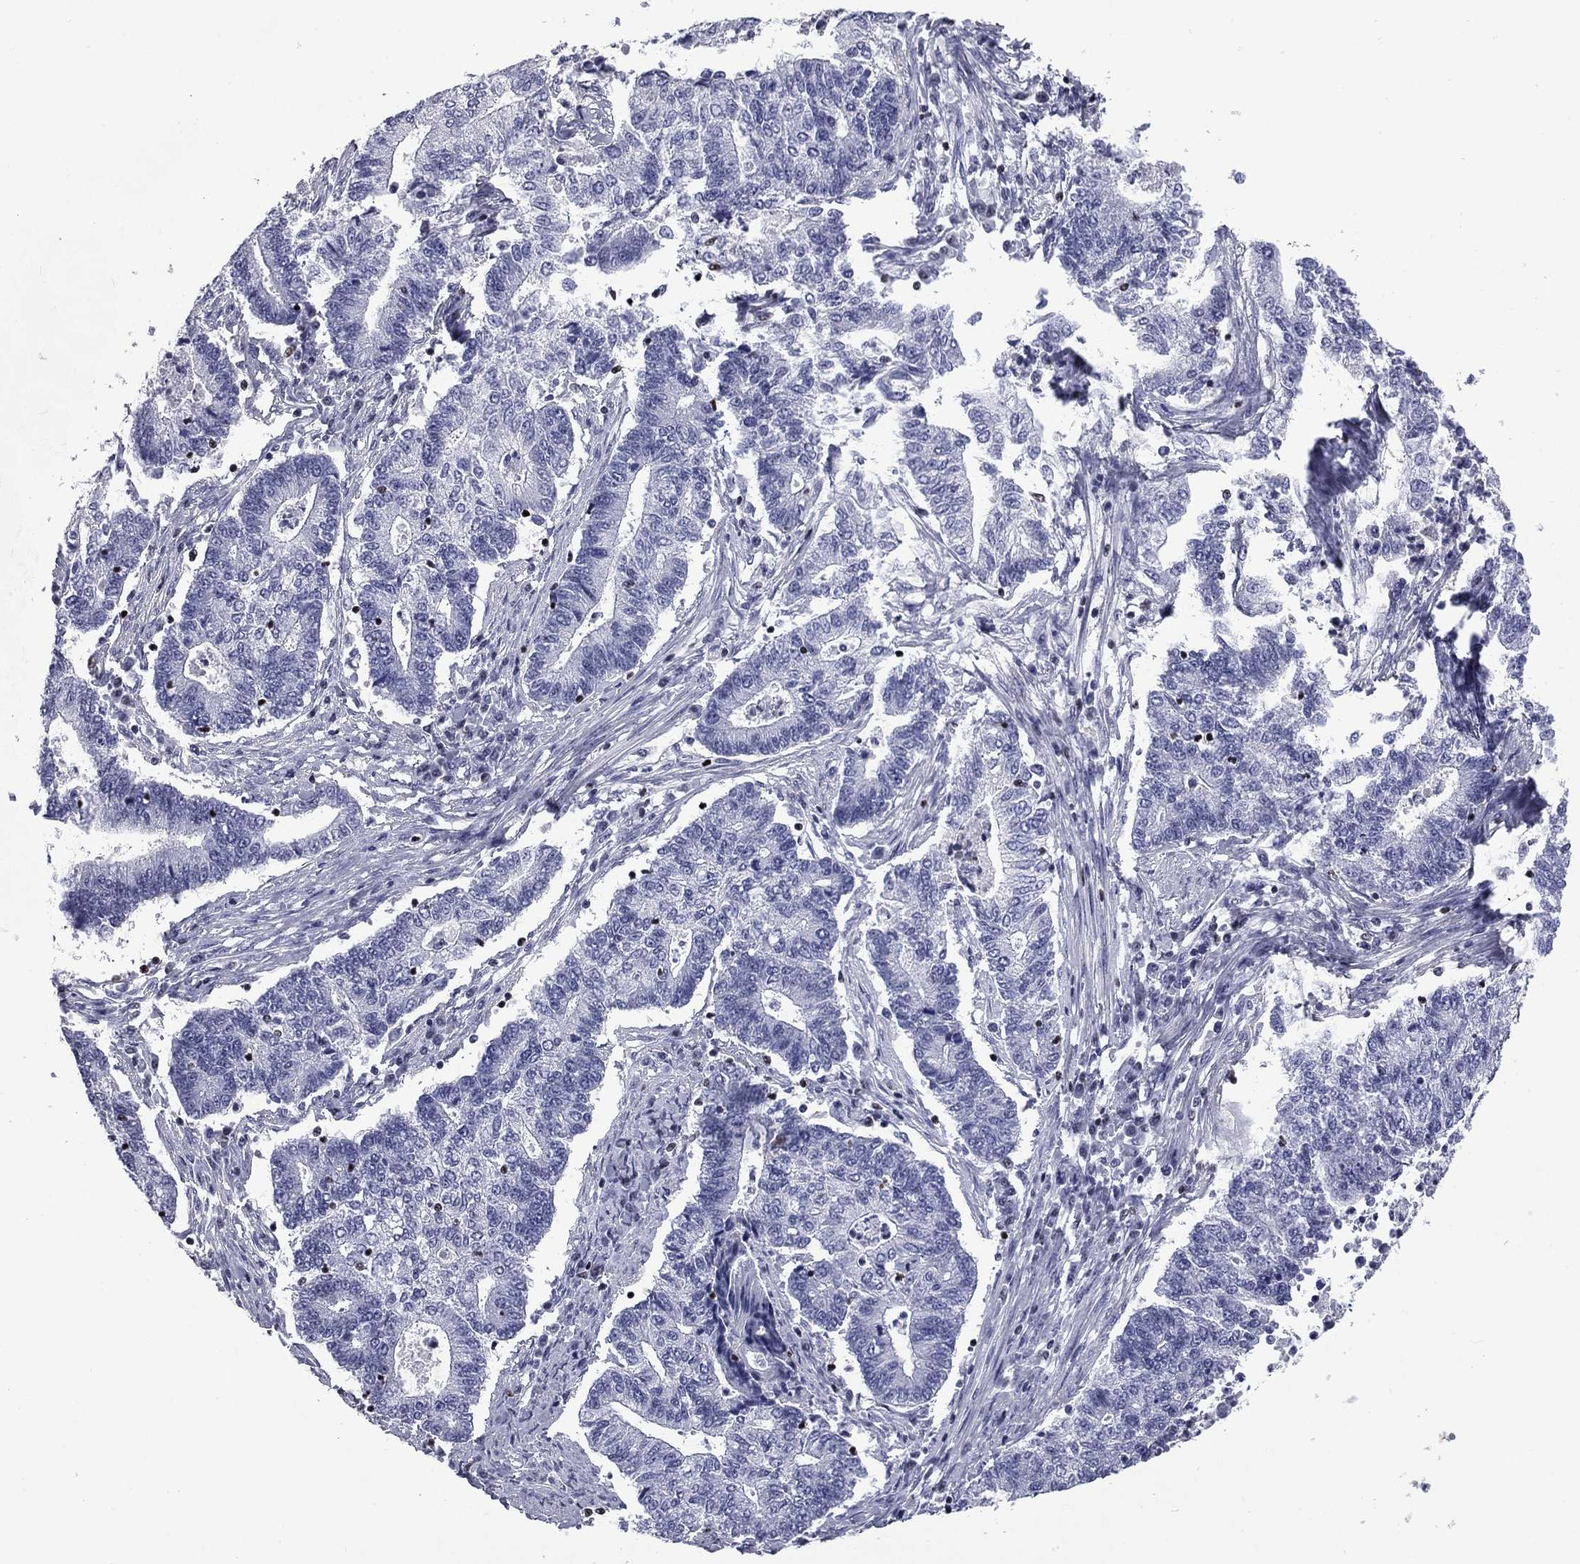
{"staining": {"intensity": "negative", "quantity": "none", "location": "none"}, "tissue": "endometrial cancer", "cell_type": "Tumor cells", "image_type": "cancer", "snomed": [{"axis": "morphology", "description": "Adenocarcinoma, NOS"}, {"axis": "topography", "description": "Uterus"}, {"axis": "topography", "description": "Endometrium"}], "caption": "The histopathology image exhibits no significant expression in tumor cells of adenocarcinoma (endometrial).", "gene": "IKZF3", "patient": {"sex": "female", "age": 54}}